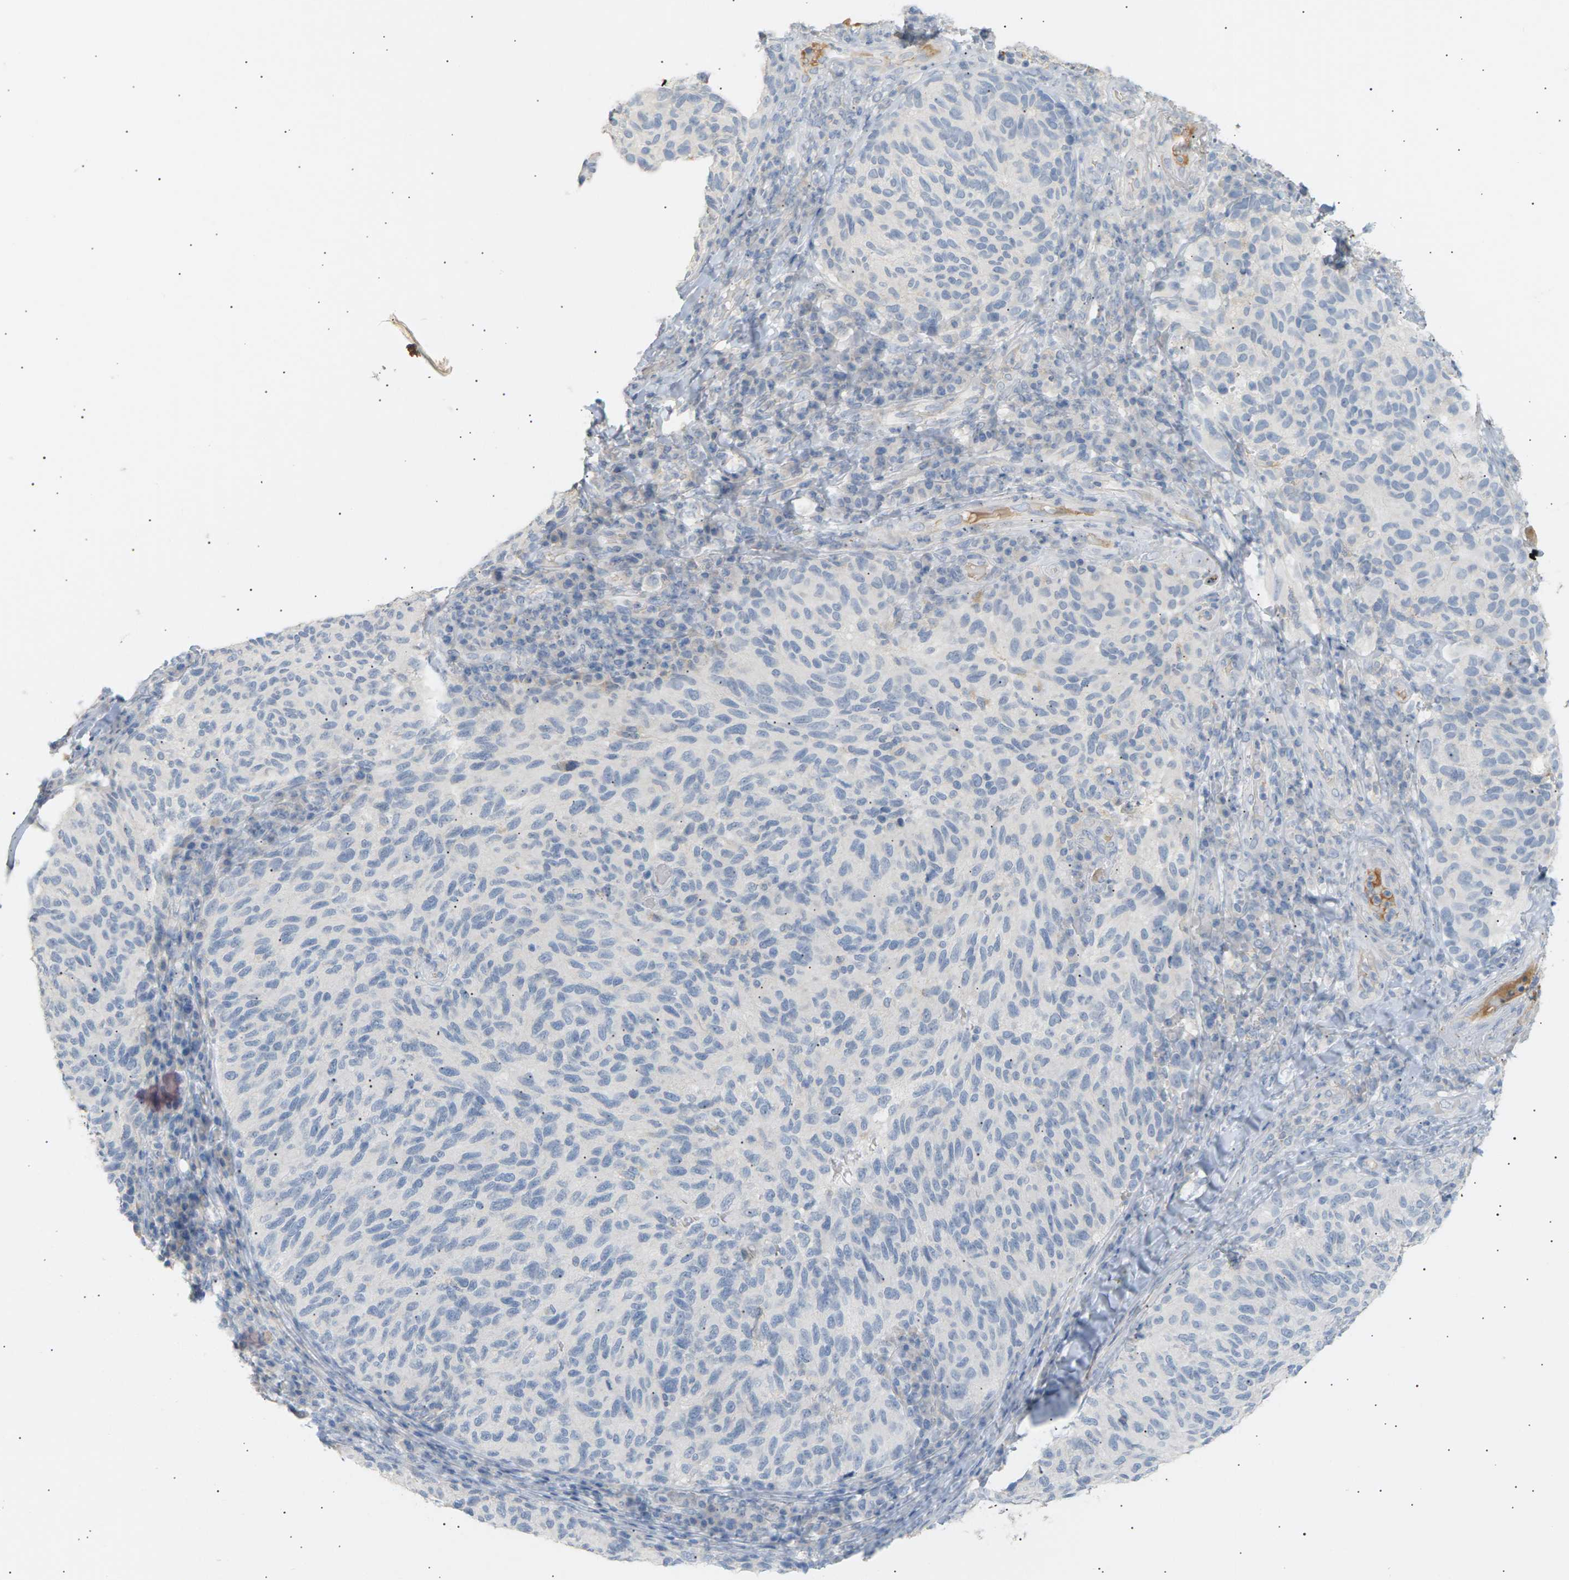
{"staining": {"intensity": "negative", "quantity": "none", "location": "none"}, "tissue": "melanoma", "cell_type": "Tumor cells", "image_type": "cancer", "snomed": [{"axis": "morphology", "description": "Malignant melanoma, NOS"}, {"axis": "topography", "description": "Skin"}], "caption": "Tumor cells are negative for brown protein staining in melanoma.", "gene": "CLU", "patient": {"sex": "female", "age": 73}}